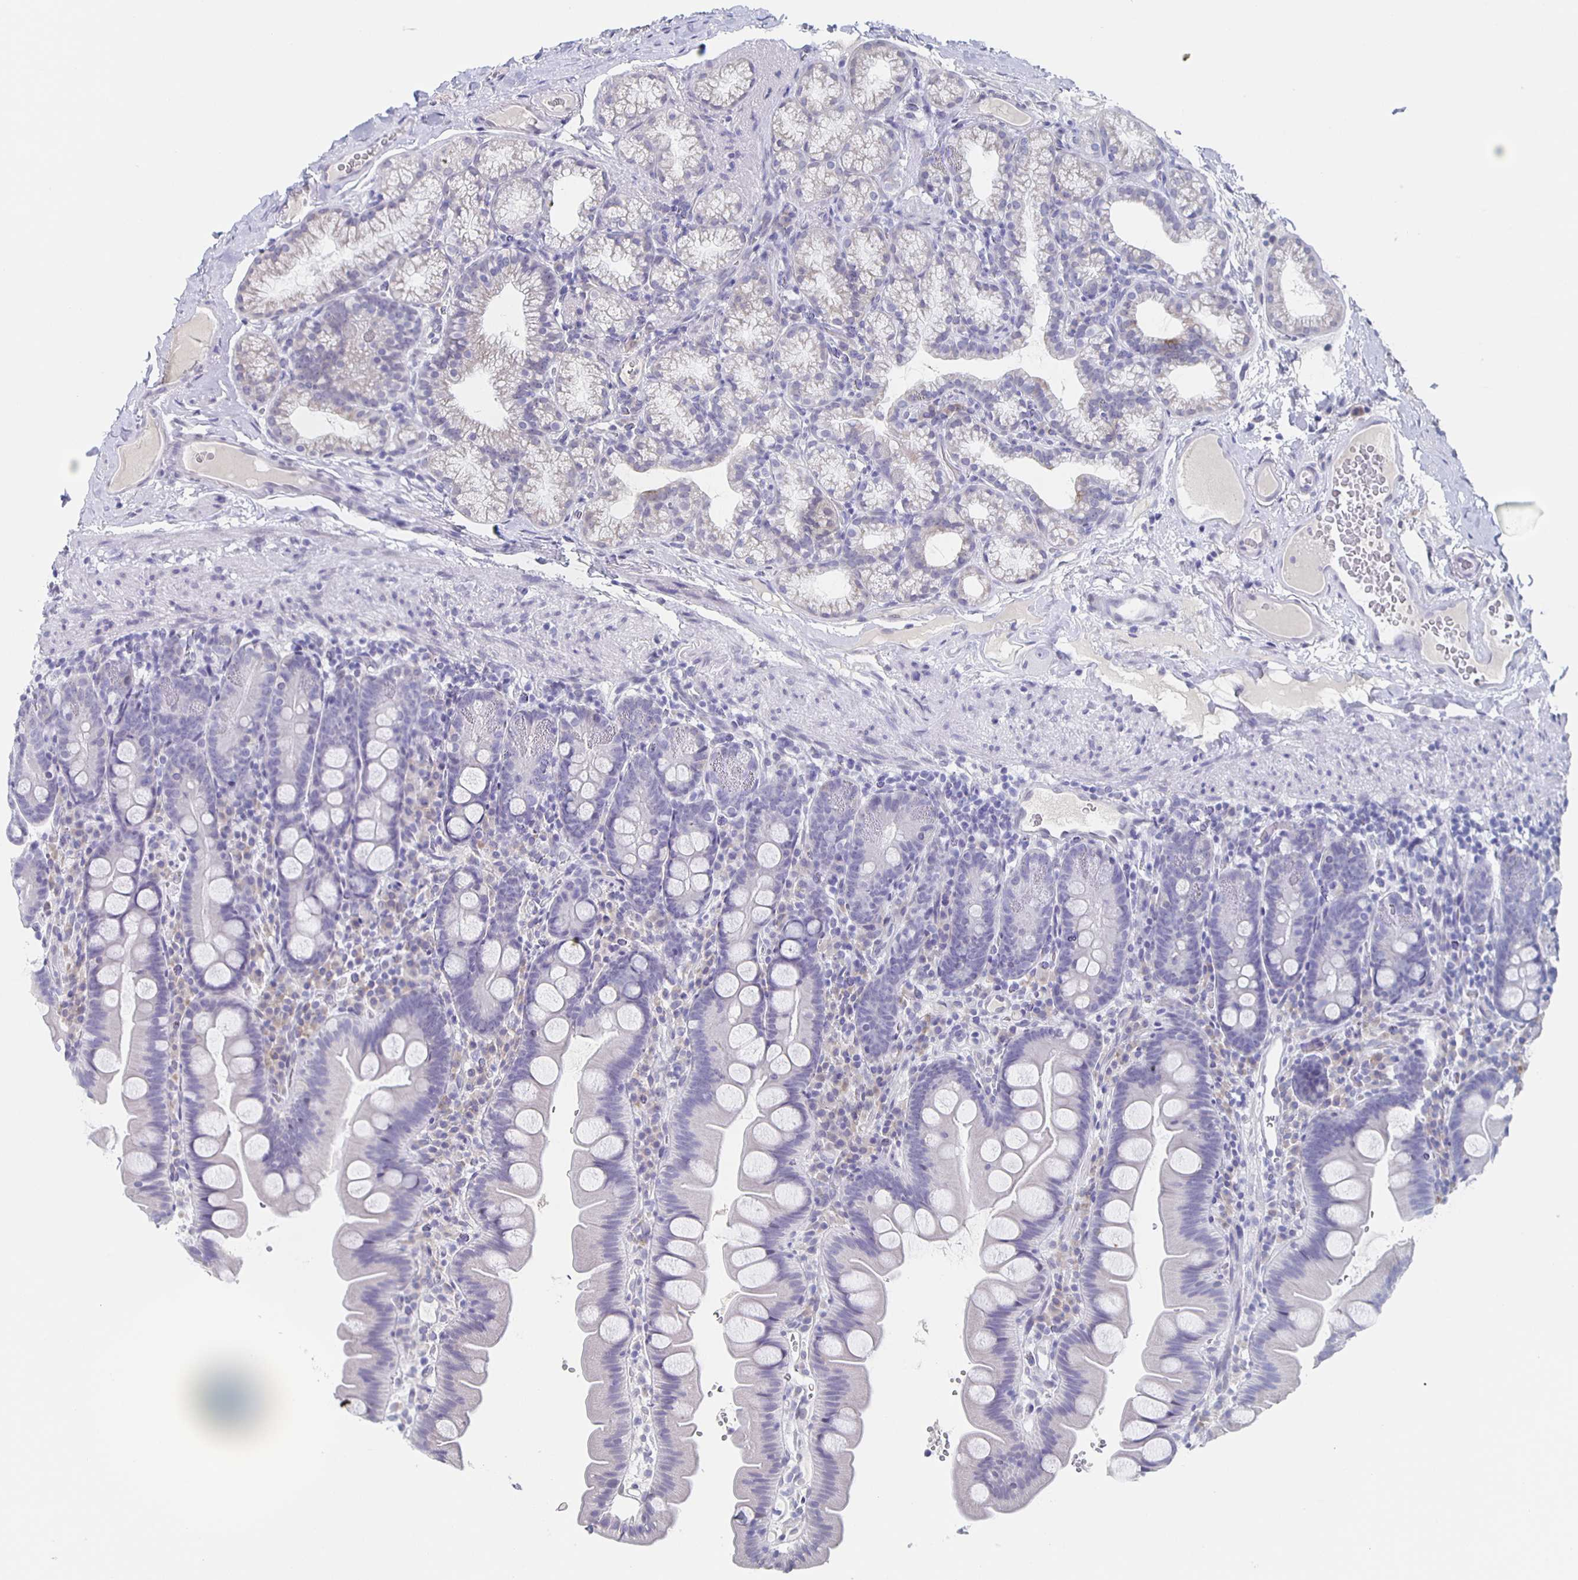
{"staining": {"intensity": "negative", "quantity": "none", "location": "none"}, "tissue": "small intestine", "cell_type": "Glandular cells", "image_type": "normal", "snomed": [{"axis": "morphology", "description": "Normal tissue, NOS"}, {"axis": "topography", "description": "Small intestine"}], "caption": "DAB (3,3'-diaminobenzidine) immunohistochemical staining of normal small intestine exhibits no significant staining in glandular cells. (DAB immunohistochemistry, high magnification).", "gene": "CCDC17", "patient": {"sex": "female", "age": 68}}